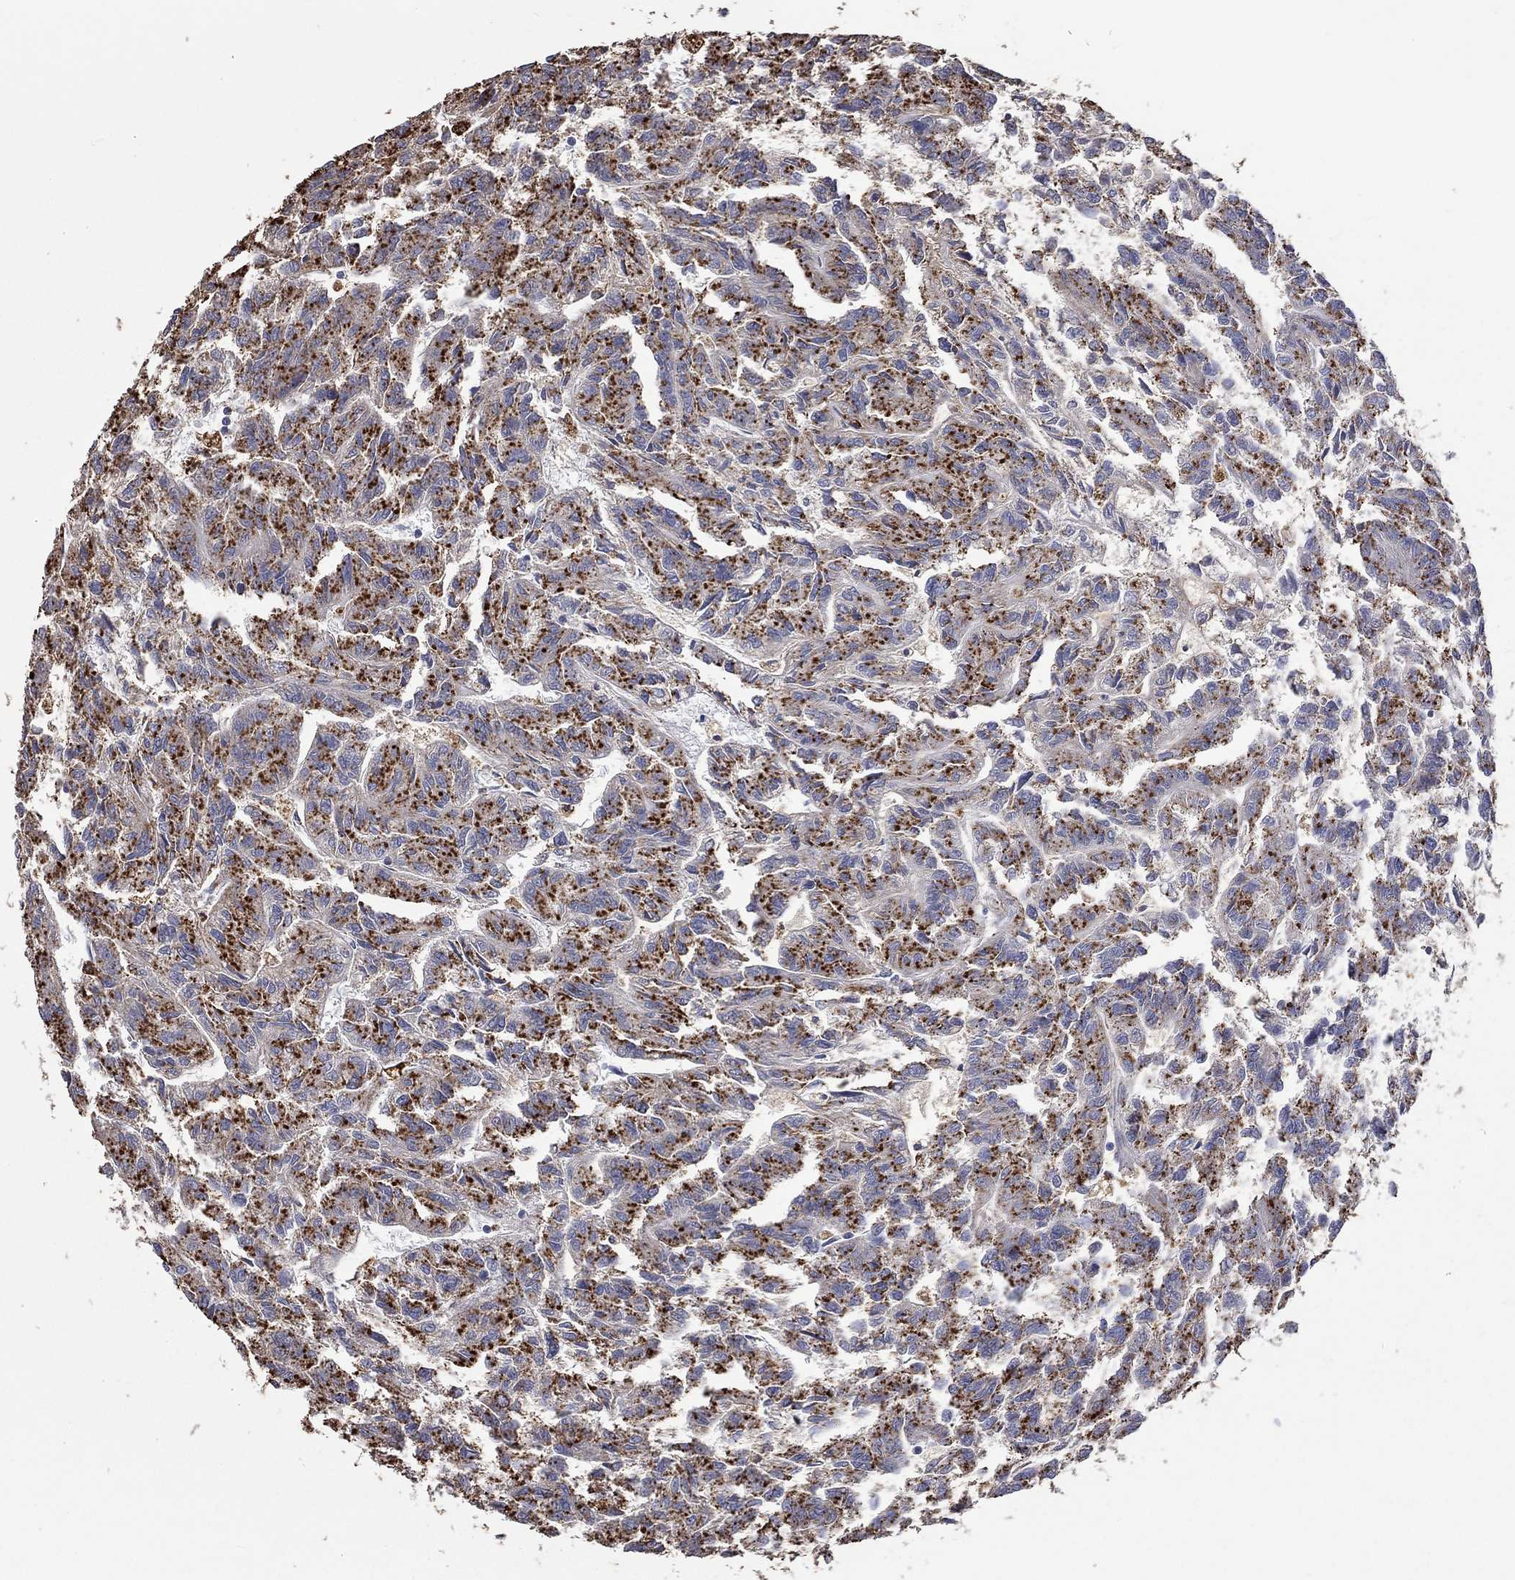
{"staining": {"intensity": "strong", "quantity": ">75%", "location": "cytoplasmic/membranous"}, "tissue": "renal cancer", "cell_type": "Tumor cells", "image_type": "cancer", "snomed": [{"axis": "morphology", "description": "Adenocarcinoma, NOS"}, {"axis": "topography", "description": "Kidney"}], "caption": "This is an image of immunohistochemistry staining of renal adenocarcinoma, which shows strong staining in the cytoplasmic/membranous of tumor cells.", "gene": "CTSB", "patient": {"sex": "male", "age": 79}}